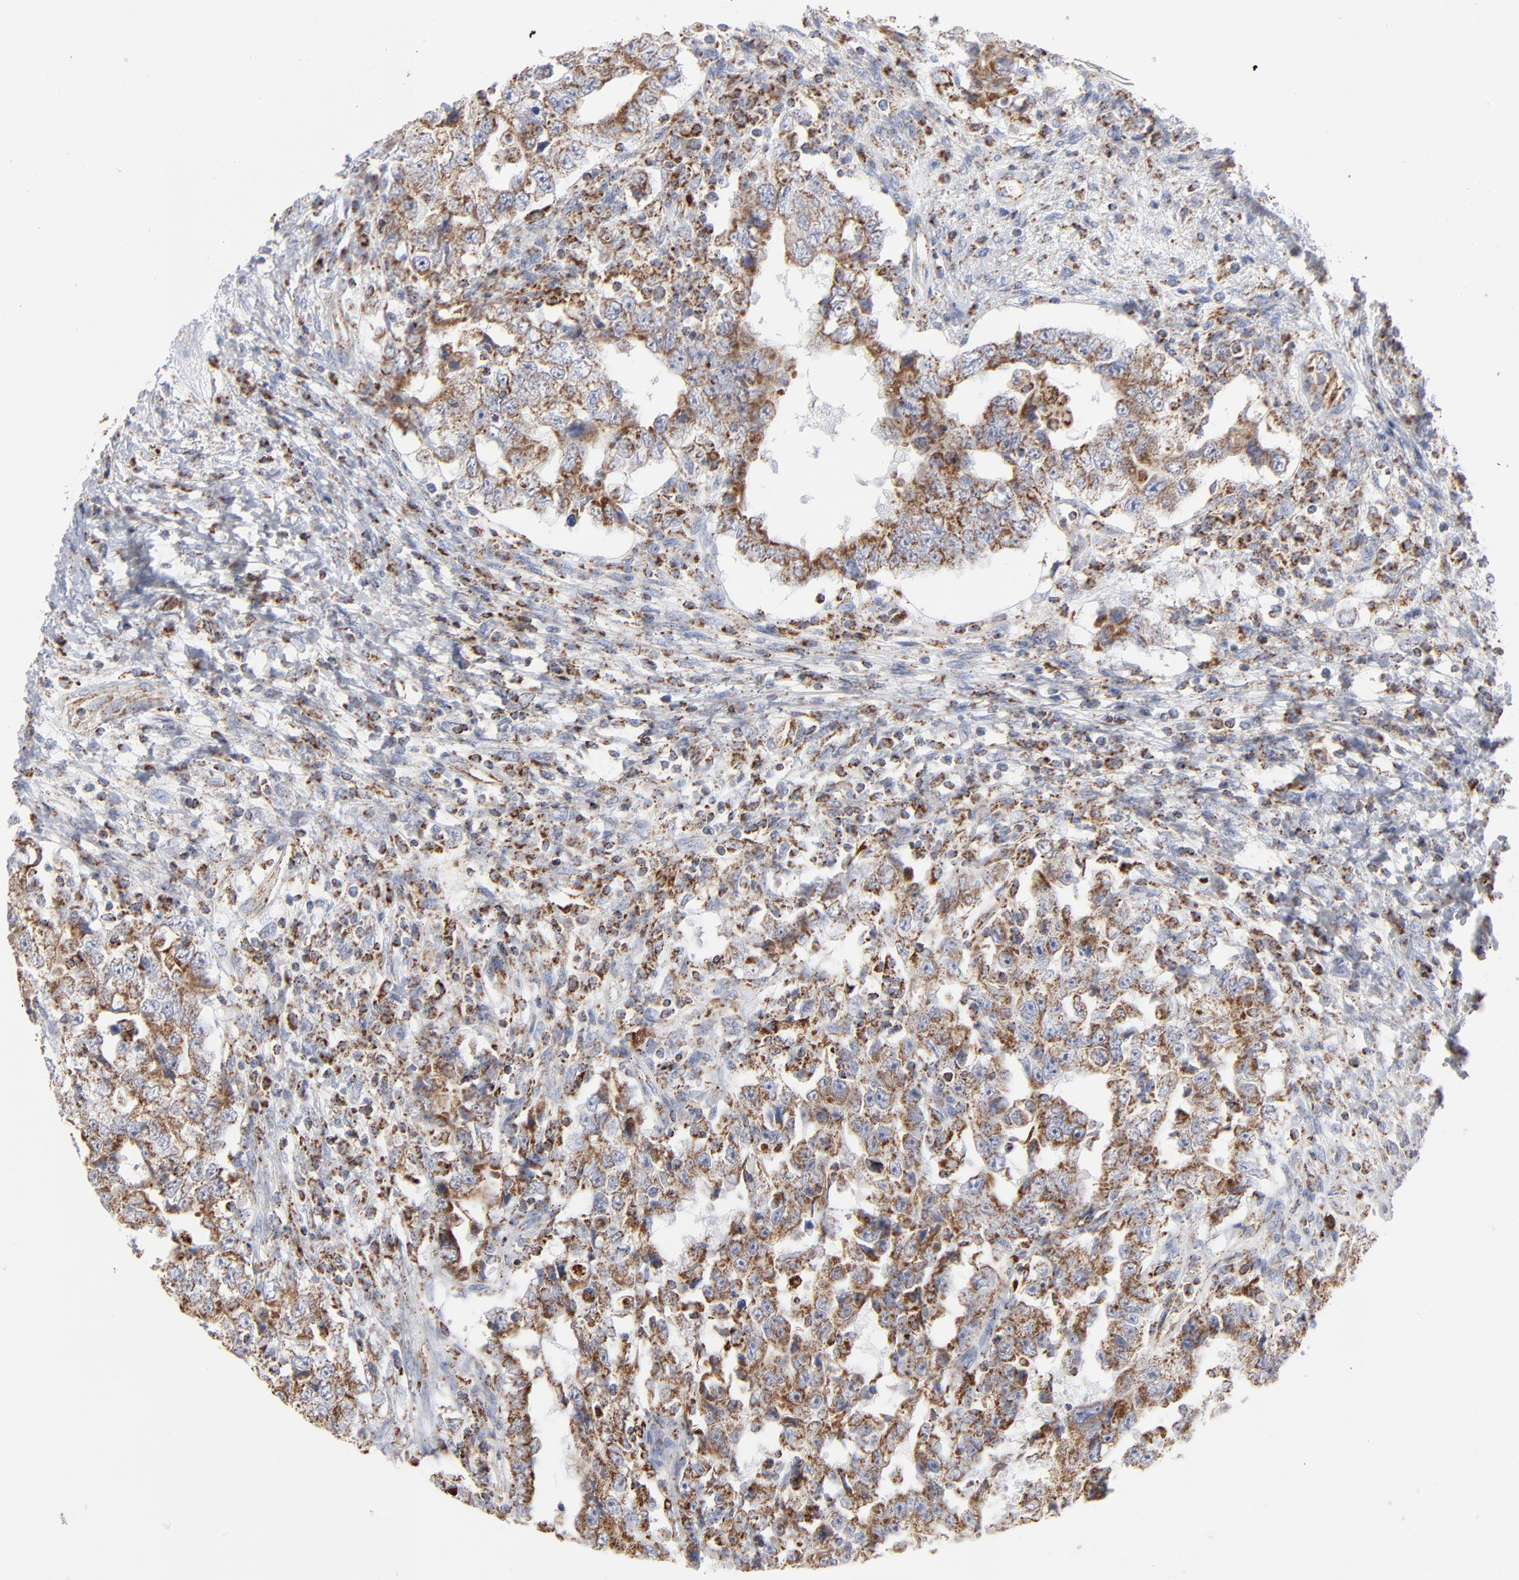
{"staining": {"intensity": "strong", "quantity": ">75%", "location": "cytoplasmic/membranous"}, "tissue": "testis cancer", "cell_type": "Tumor cells", "image_type": "cancer", "snomed": [{"axis": "morphology", "description": "Carcinoma, Embryonal, NOS"}, {"axis": "topography", "description": "Testis"}], "caption": "Immunohistochemical staining of embryonal carcinoma (testis) exhibits high levels of strong cytoplasmic/membranous positivity in approximately >75% of tumor cells.", "gene": "ASB3", "patient": {"sex": "male", "age": 26}}